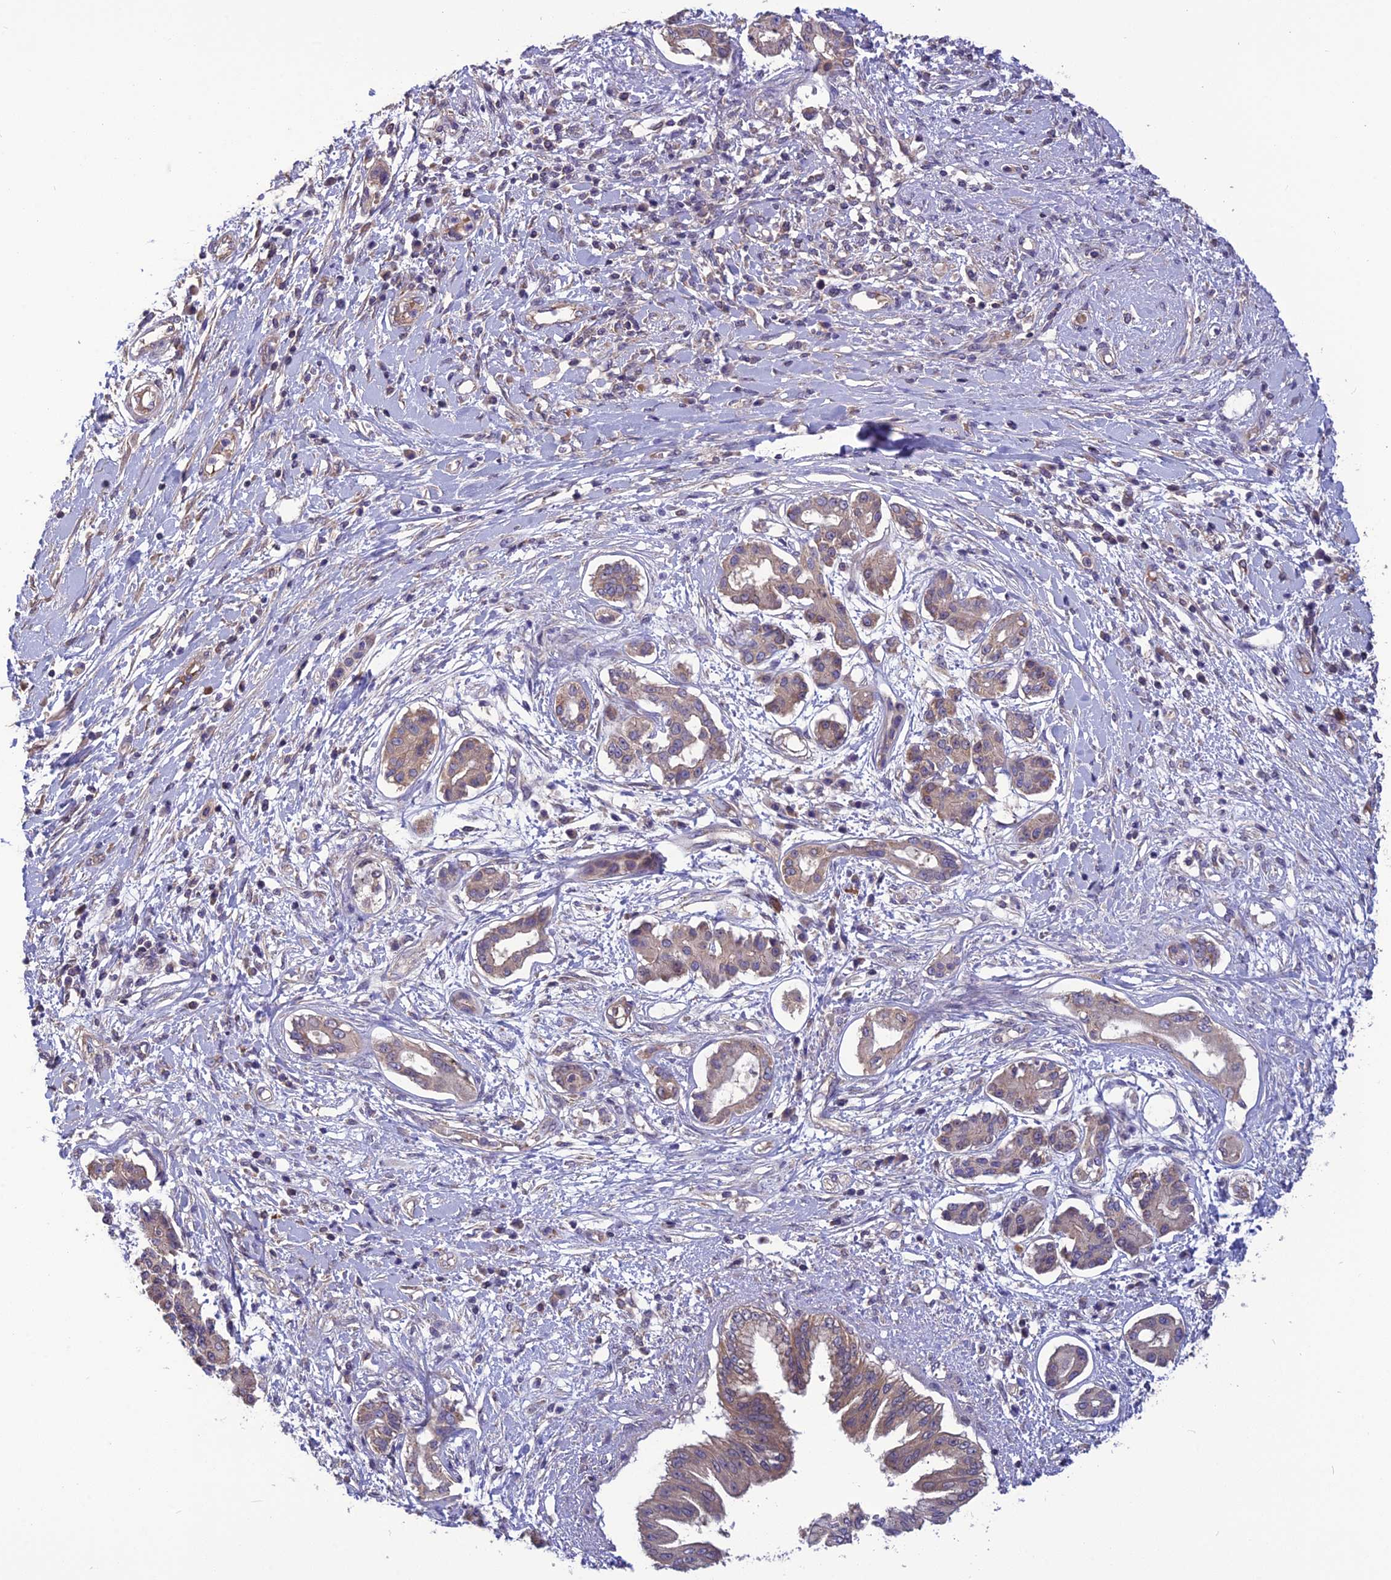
{"staining": {"intensity": "weak", "quantity": "25%-75%", "location": "cytoplasmic/membranous"}, "tissue": "pancreatic cancer", "cell_type": "Tumor cells", "image_type": "cancer", "snomed": [{"axis": "morphology", "description": "Adenocarcinoma, NOS"}, {"axis": "topography", "description": "Pancreas"}], "caption": "Immunohistochemistry of human adenocarcinoma (pancreatic) shows low levels of weak cytoplasmic/membranous positivity in approximately 25%-75% of tumor cells.", "gene": "PSMF1", "patient": {"sex": "female", "age": 56}}